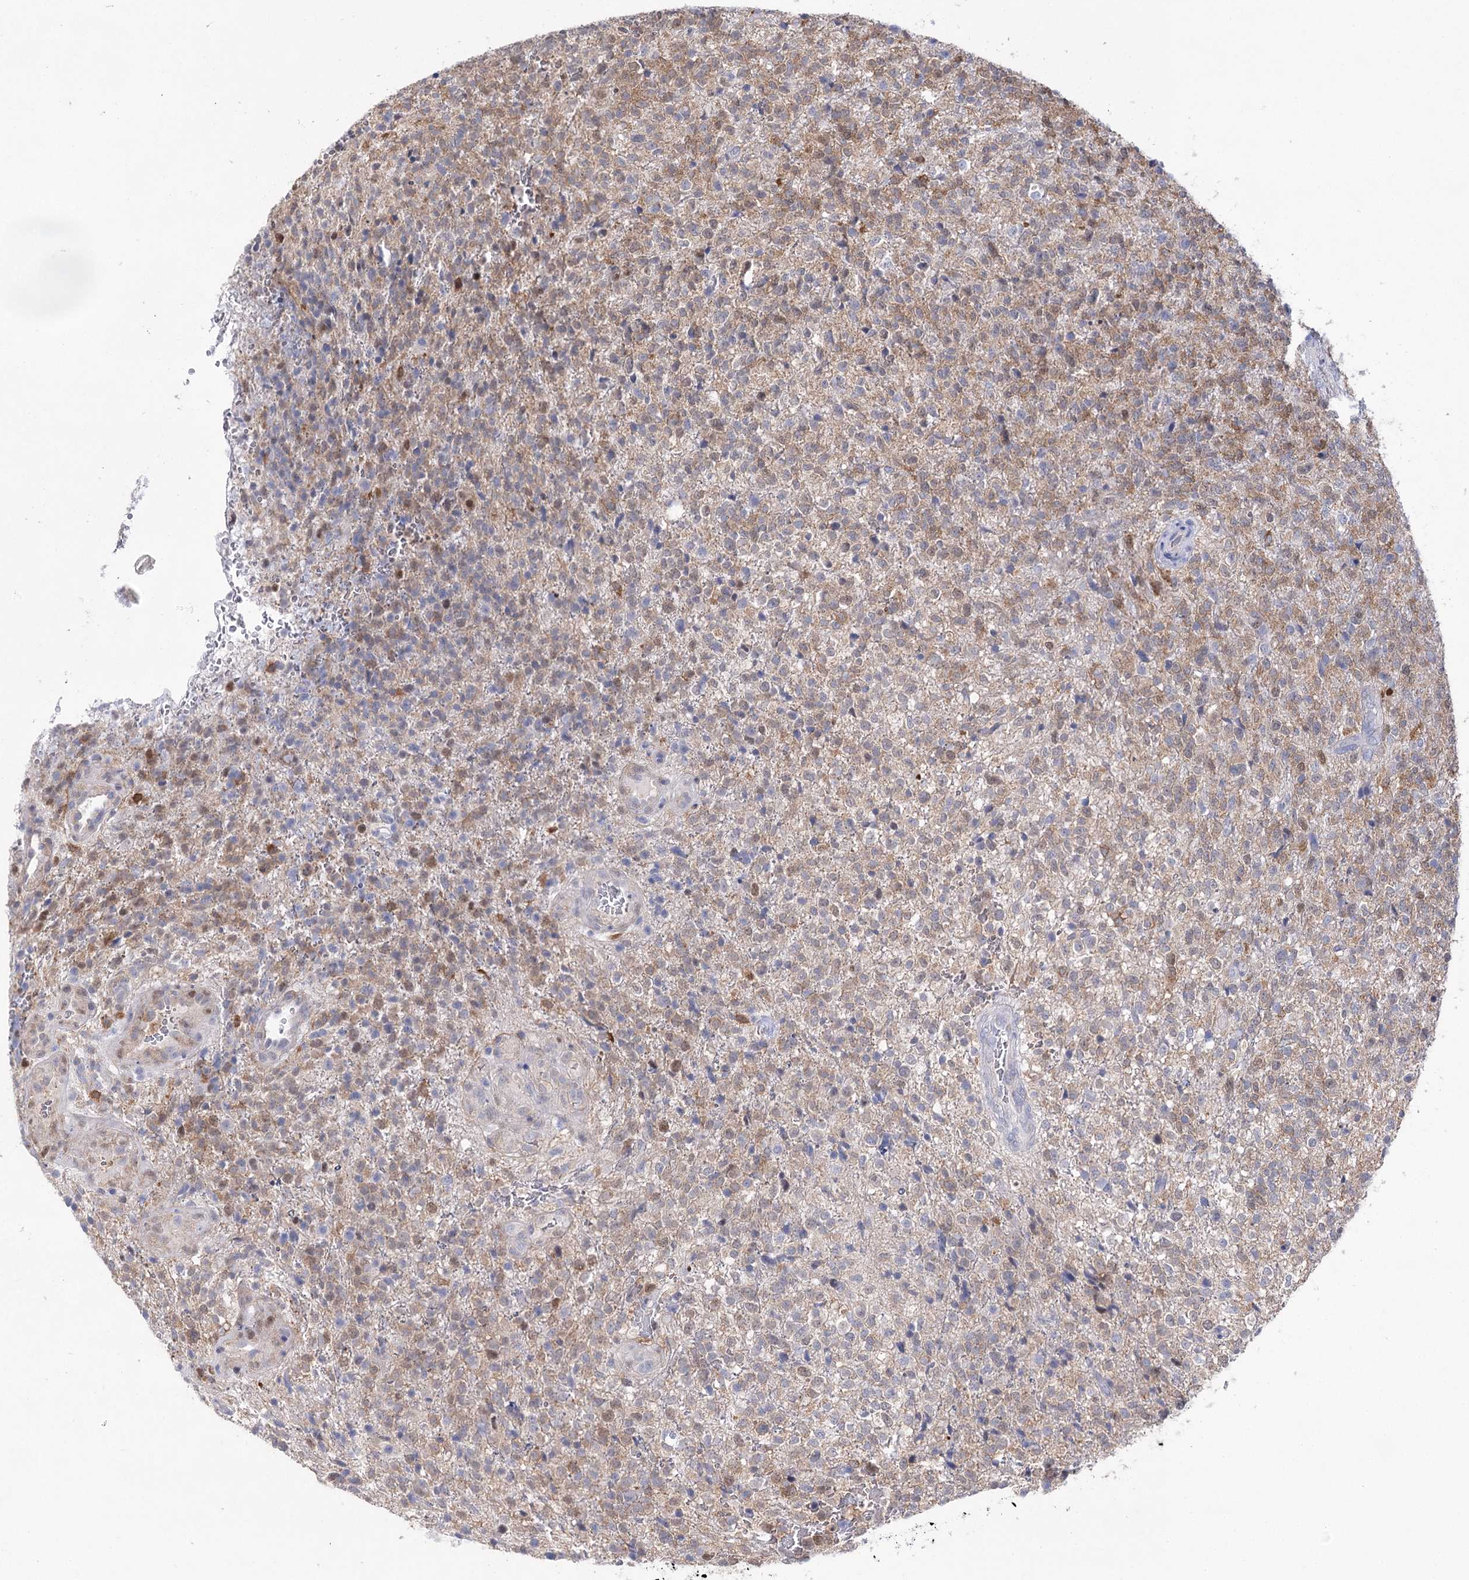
{"staining": {"intensity": "weak", "quantity": "25%-75%", "location": "cytoplasmic/membranous"}, "tissue": "glioma", "cell_type": "Tumor cells", "image_type": "cancer", "snomed": [{"axis": "morphology", "description": "Glioma, malignant, High grade"}, {"axis": "topography", "description": "Brain"}], "caption": "Immunohistochemistry (DAB) staining of human high-grade glioma (malignant) exhibits weak cytoplasmic/membranous protein staining in about 25%-75% of tumor cells. (DAB IHC with brightfield microscopy, high magnification).", "gene": "UGDH", "patient": {"sex": "male", "age": 56}}